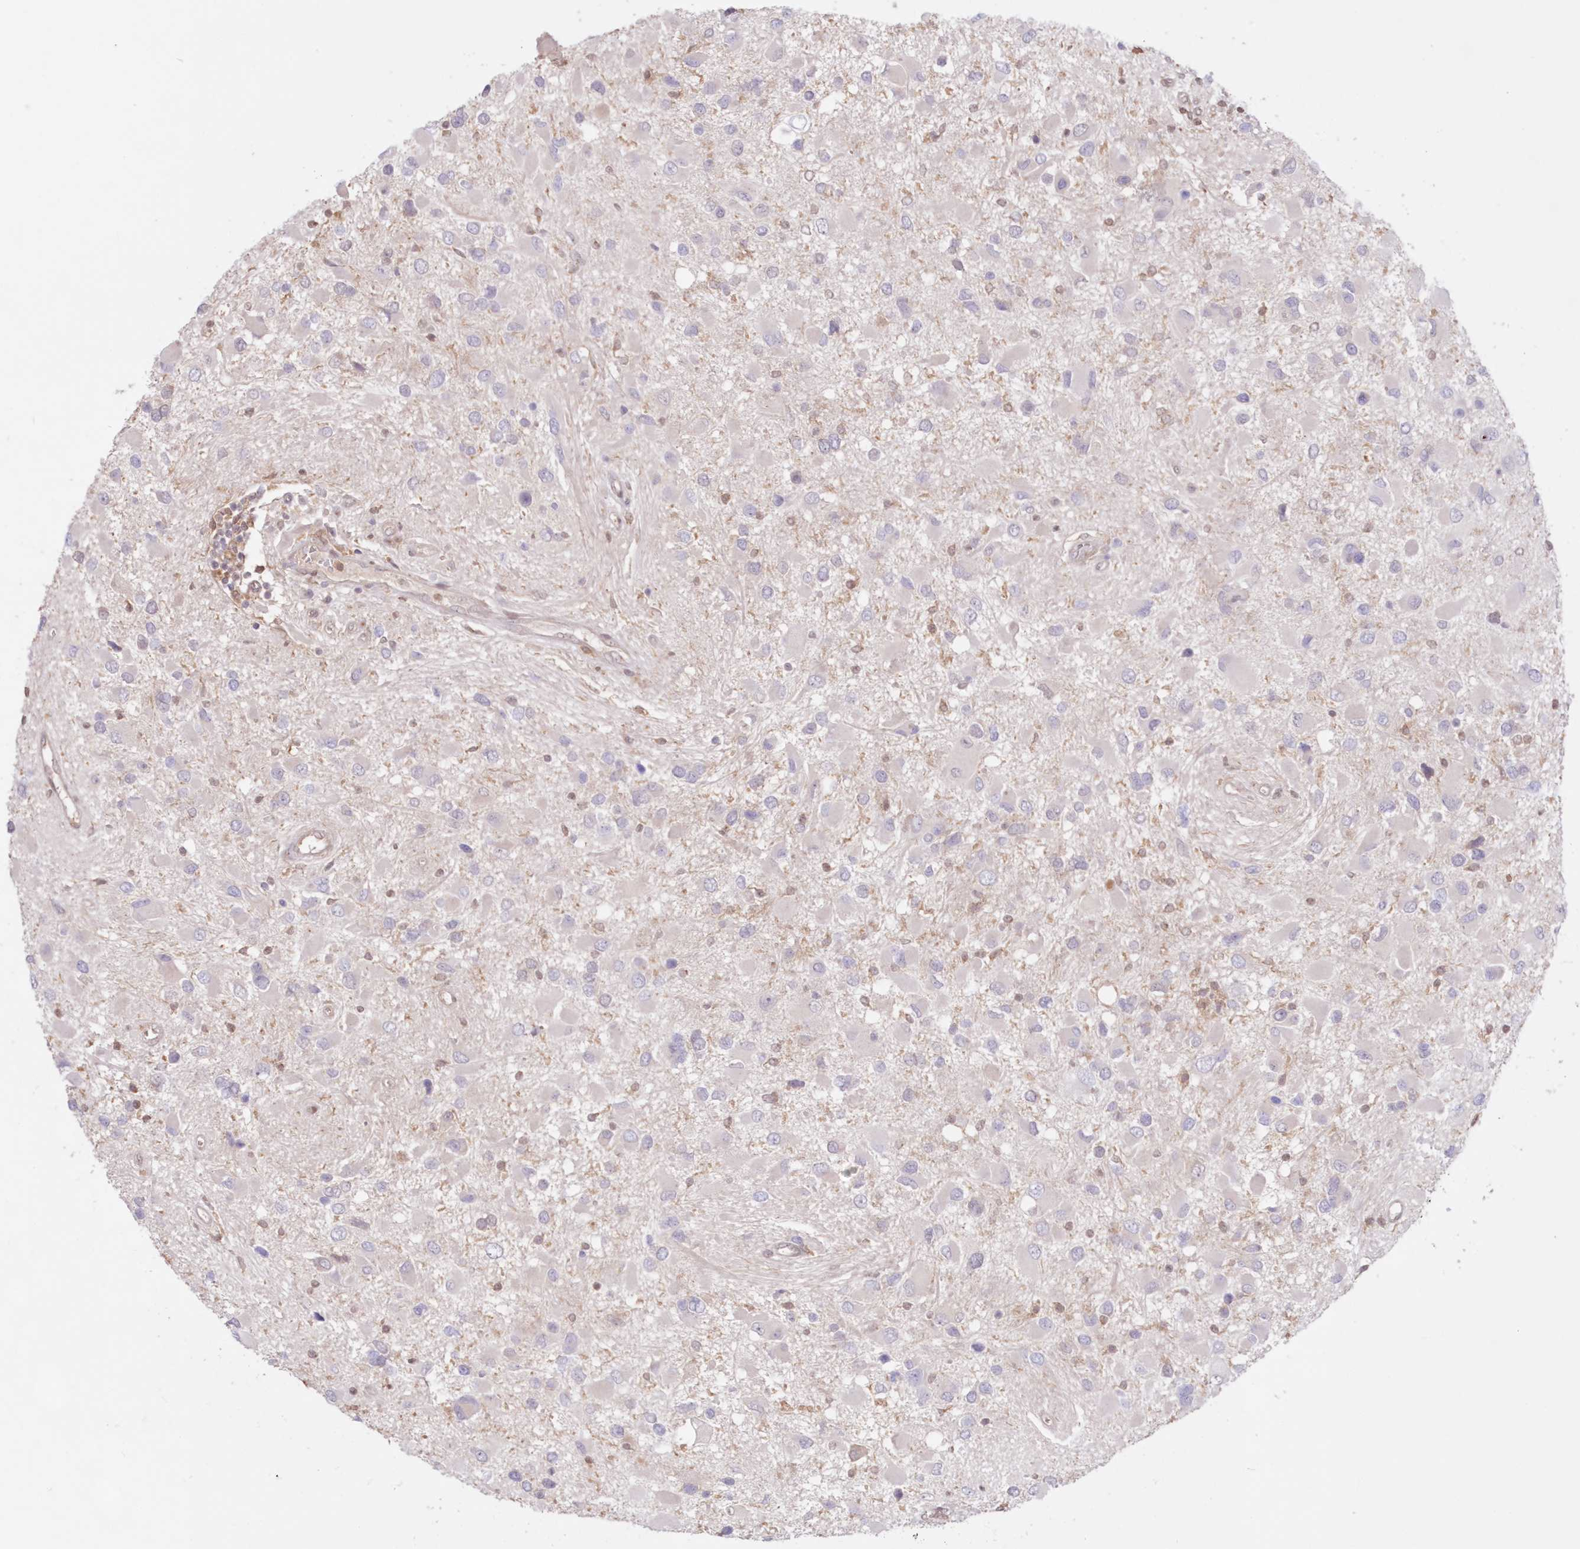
{"staining": {"intensity": "negative", "quantity": "none", "location": "none"}, "tissue": "glioma", "cell_type": "Tumor cells", "image_type": "cancer", "snomed": [{"axis": "morphology", "description": "Glioma, malignant, High grade"}, {"axis": "topography", "description": "Brain"}], "caption": "Immunohistochemistry image of neoplastic tissue: malignant high-grade glioma stained with DAB (3,3'-diaminobenzidine) shows no significant protein staining in tumor cells.", "gene": "RNPEP", "patient": {"sex": "male", "age": 53}}